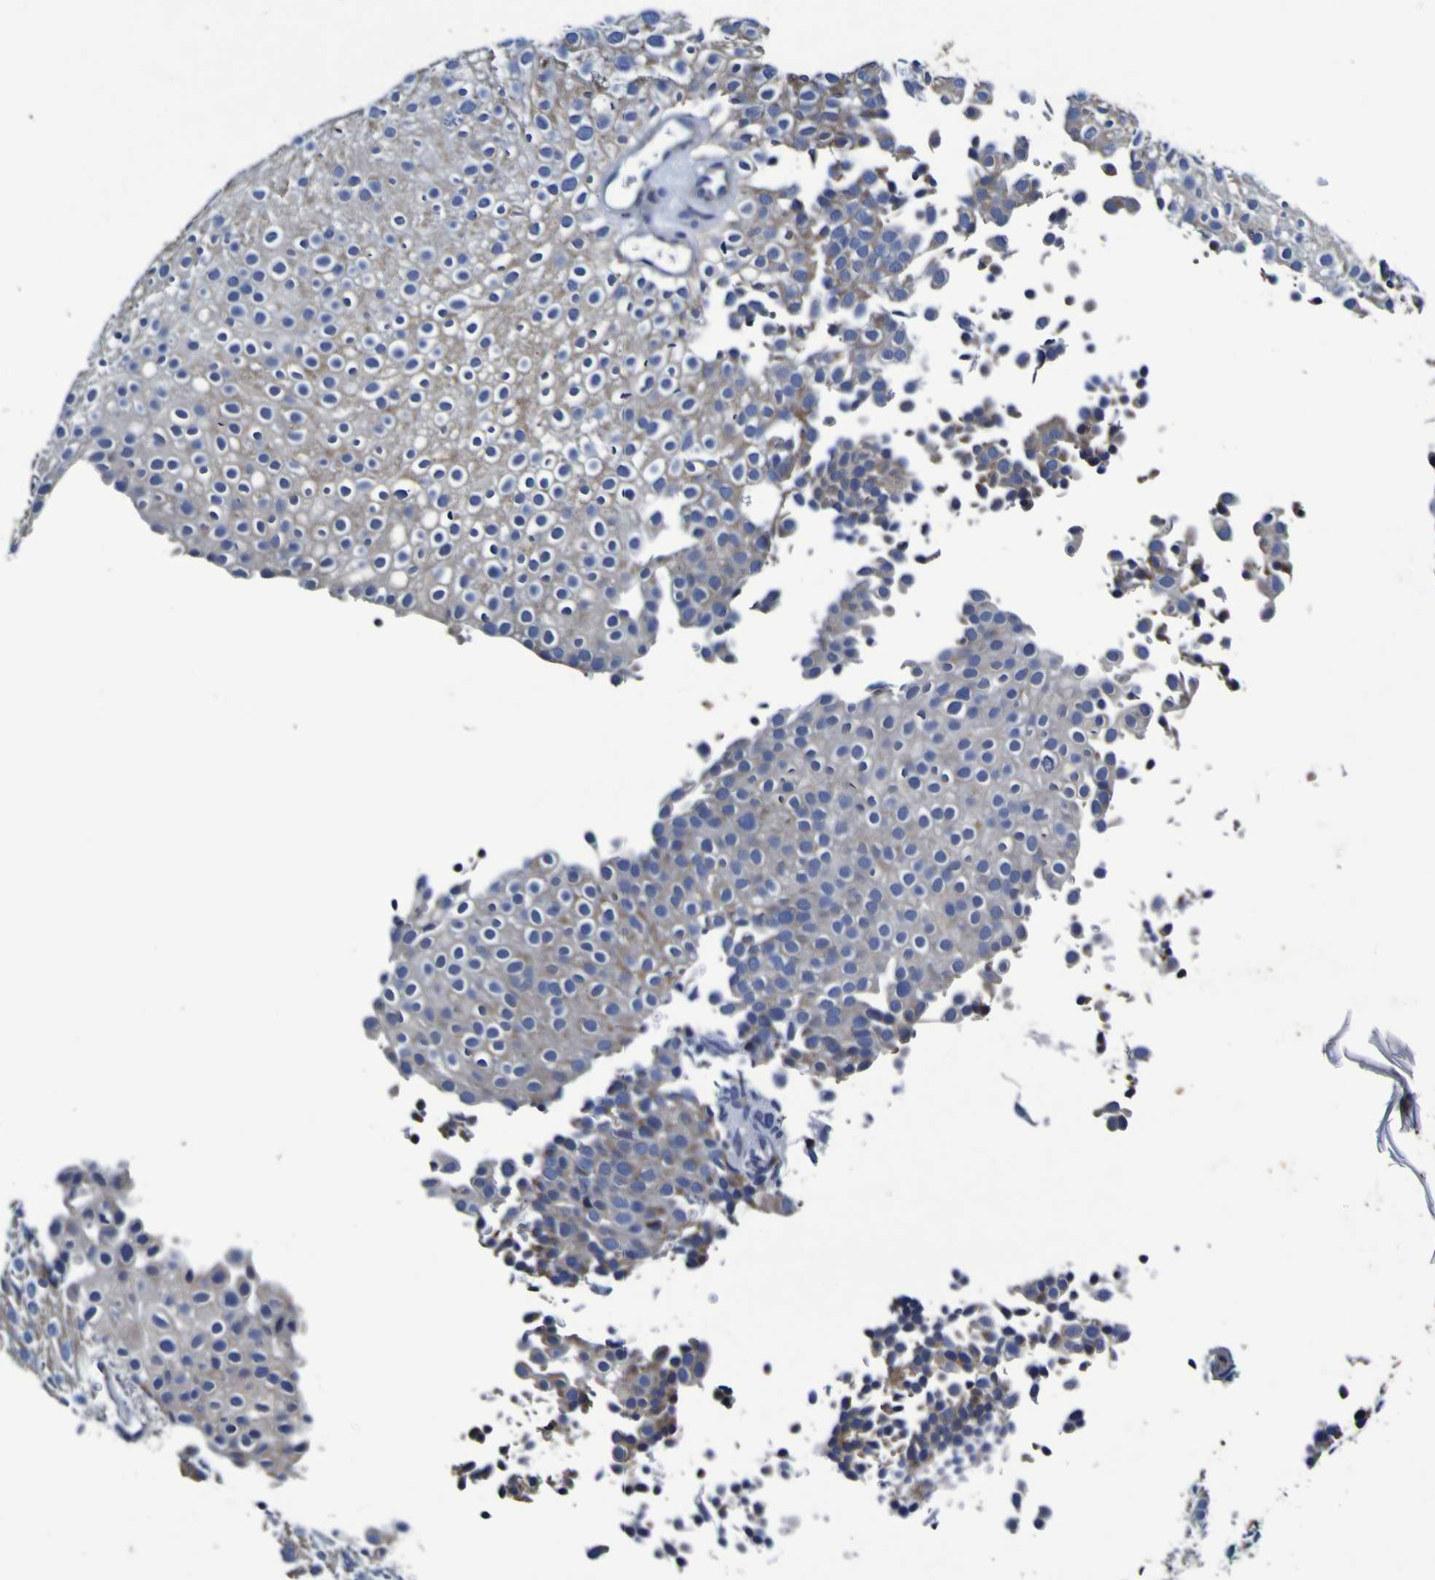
{"staining": {"intensity": "negative", "quantity": "none", "location": "none"}, "tissue": "urothelial cancer", "cell_type": "Tumor cells", "image_type": "cancer", "snomed": [{"axis": "morphology", "description": "Urothelial carcinoma, Low grade"}, {"axis": "topography", "description": "Urinary bladder"}], "caption": "This is an immunohistochemistry micrograph of urothelial cancer. There is no expression in tumor cells.", "gene": "PANK4", "patient": {"sex": "male", "age": 78}}